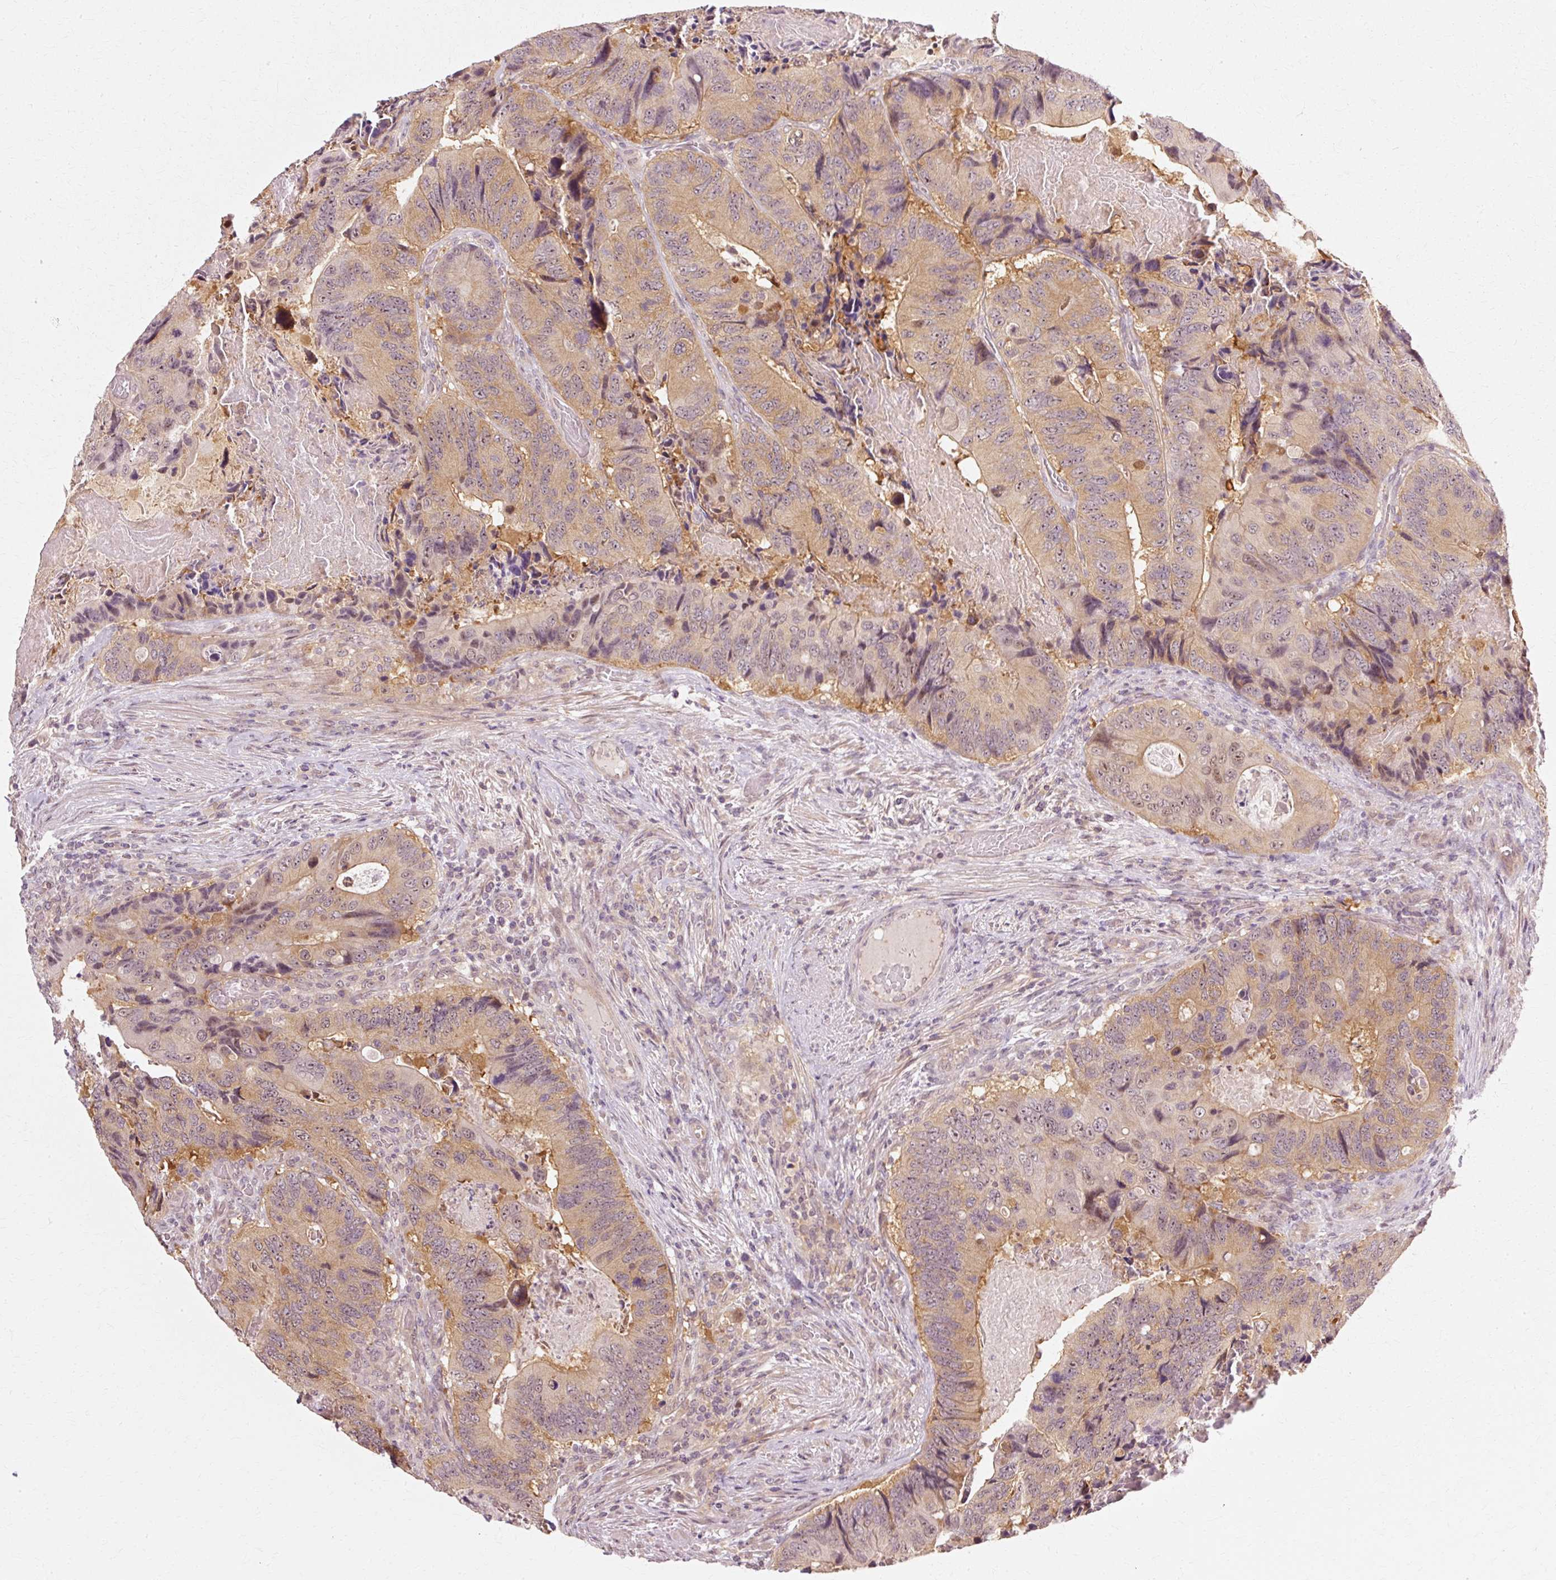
{"staining": {"intensity": "weak", "quantity": ">75%", "location": "cytoplasmic/membranous"}, "tissue": "colorectal cancer", "cell_type": "Tumor cells", "image_type": "cancer", "snomed": [{"axis": "morphology", "description": "Adenocarcinoma, NOS"}, {"axis": "topography", "description": "Colon"}], "caption": "Immunohistochemical staining of colorectal adenocarcinoma displays weak cytoplasmic/membranous protein positivity in approximately >75% of tumor cells.", "gene": "RGPD5", "patient": {"sex": "male", "age": 84}}